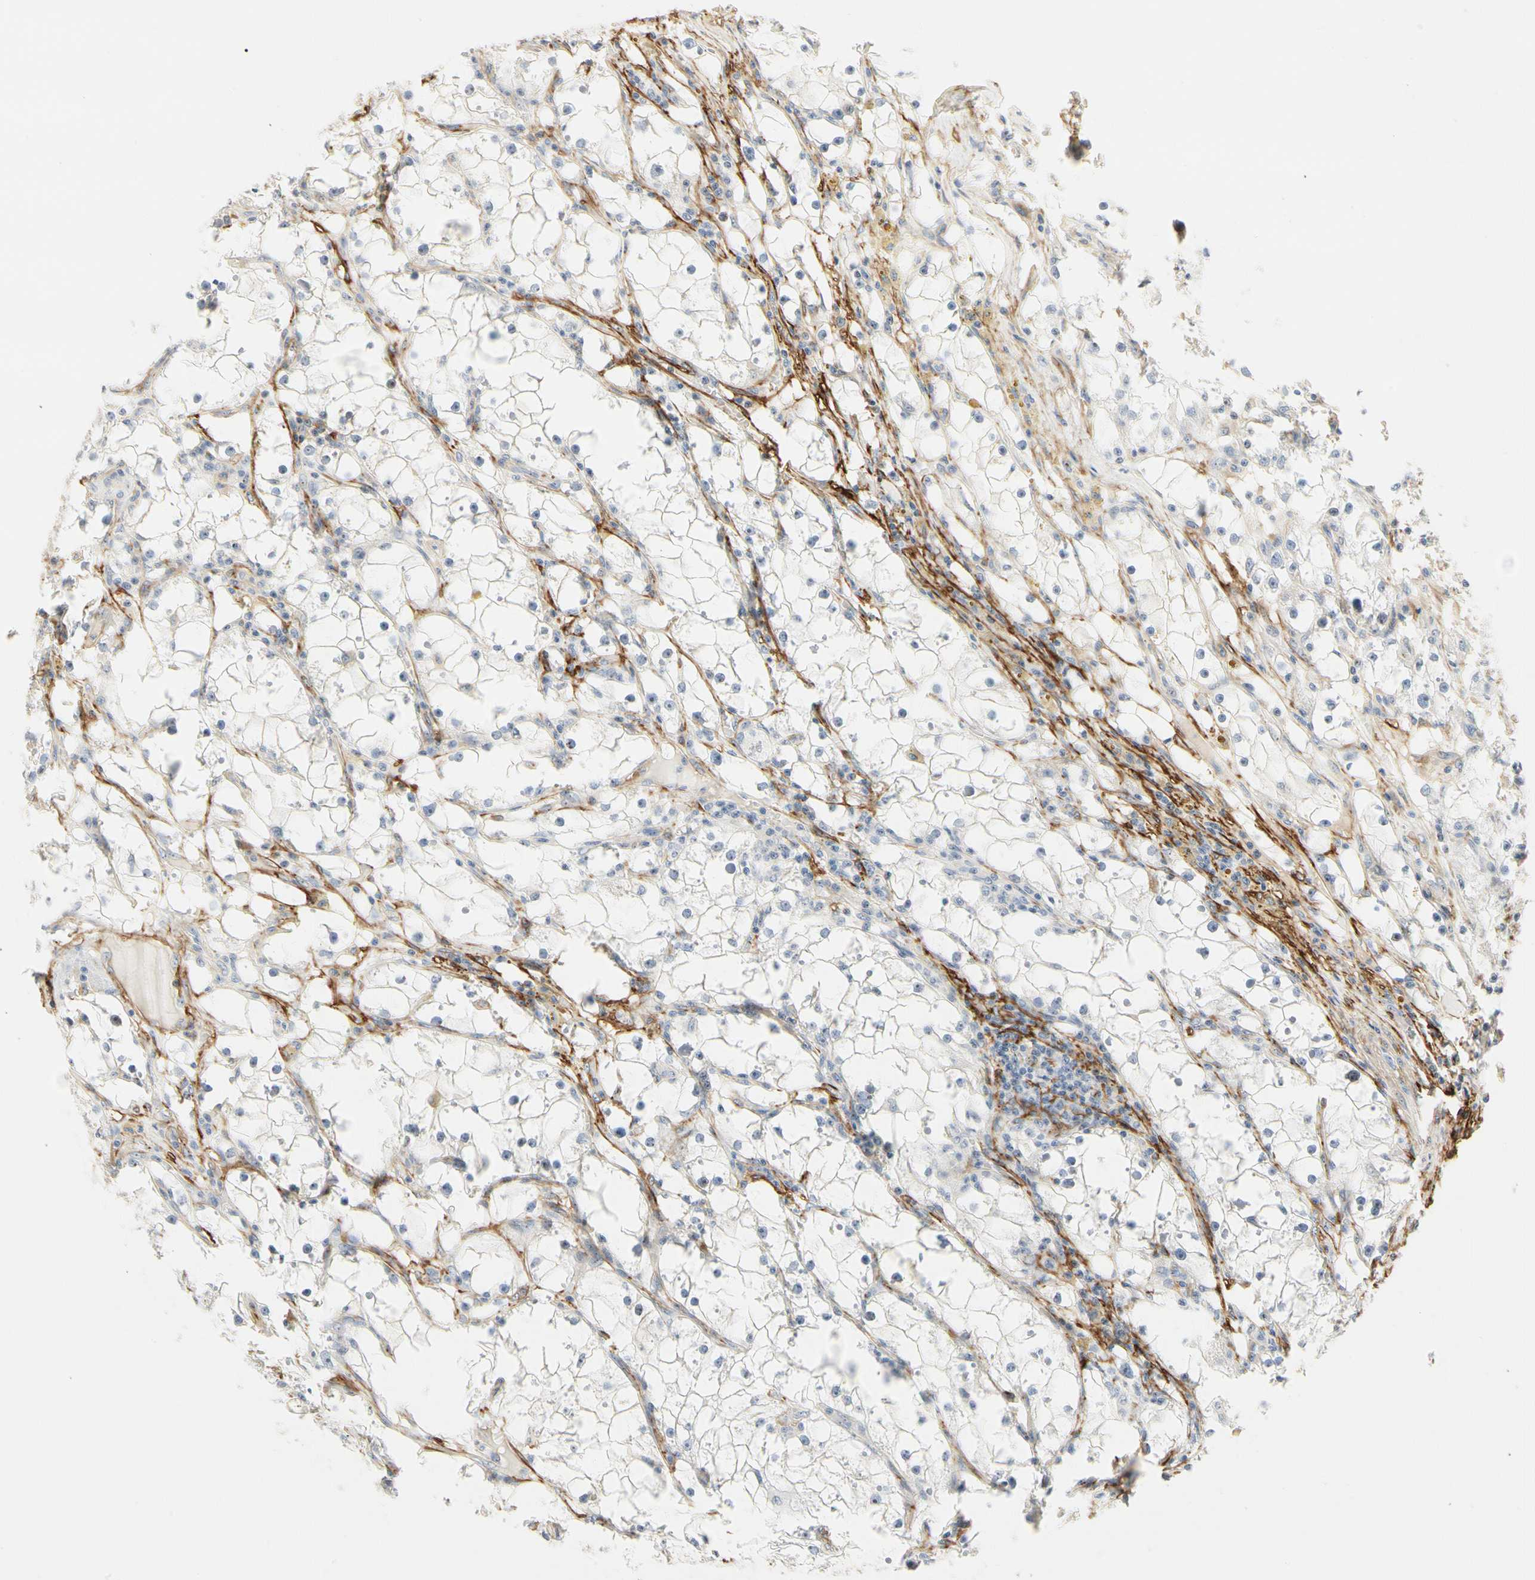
{"staining": {"intensity": "negative", "quantity": "none", "location": "none"}, "tissue": "renal cancer", "cell_type": "Tumor cells", "image_type": "cancer", "snomed": [{"axis": "morphology", "description": "Adenocarcinoma, NOS"}, {"axis": "topography", "description": "Kidney"}], "caption": "Immunohistochemistry (IHC) histopathology image of neoplastic tissue: adenocarcinoma (renal) stained with DAB (3,3'-diaminobenzidine) shows no significant protein staining in tumor cells.", "gene": "GGT5", "patient": {"sex": "male", "age": 56}}